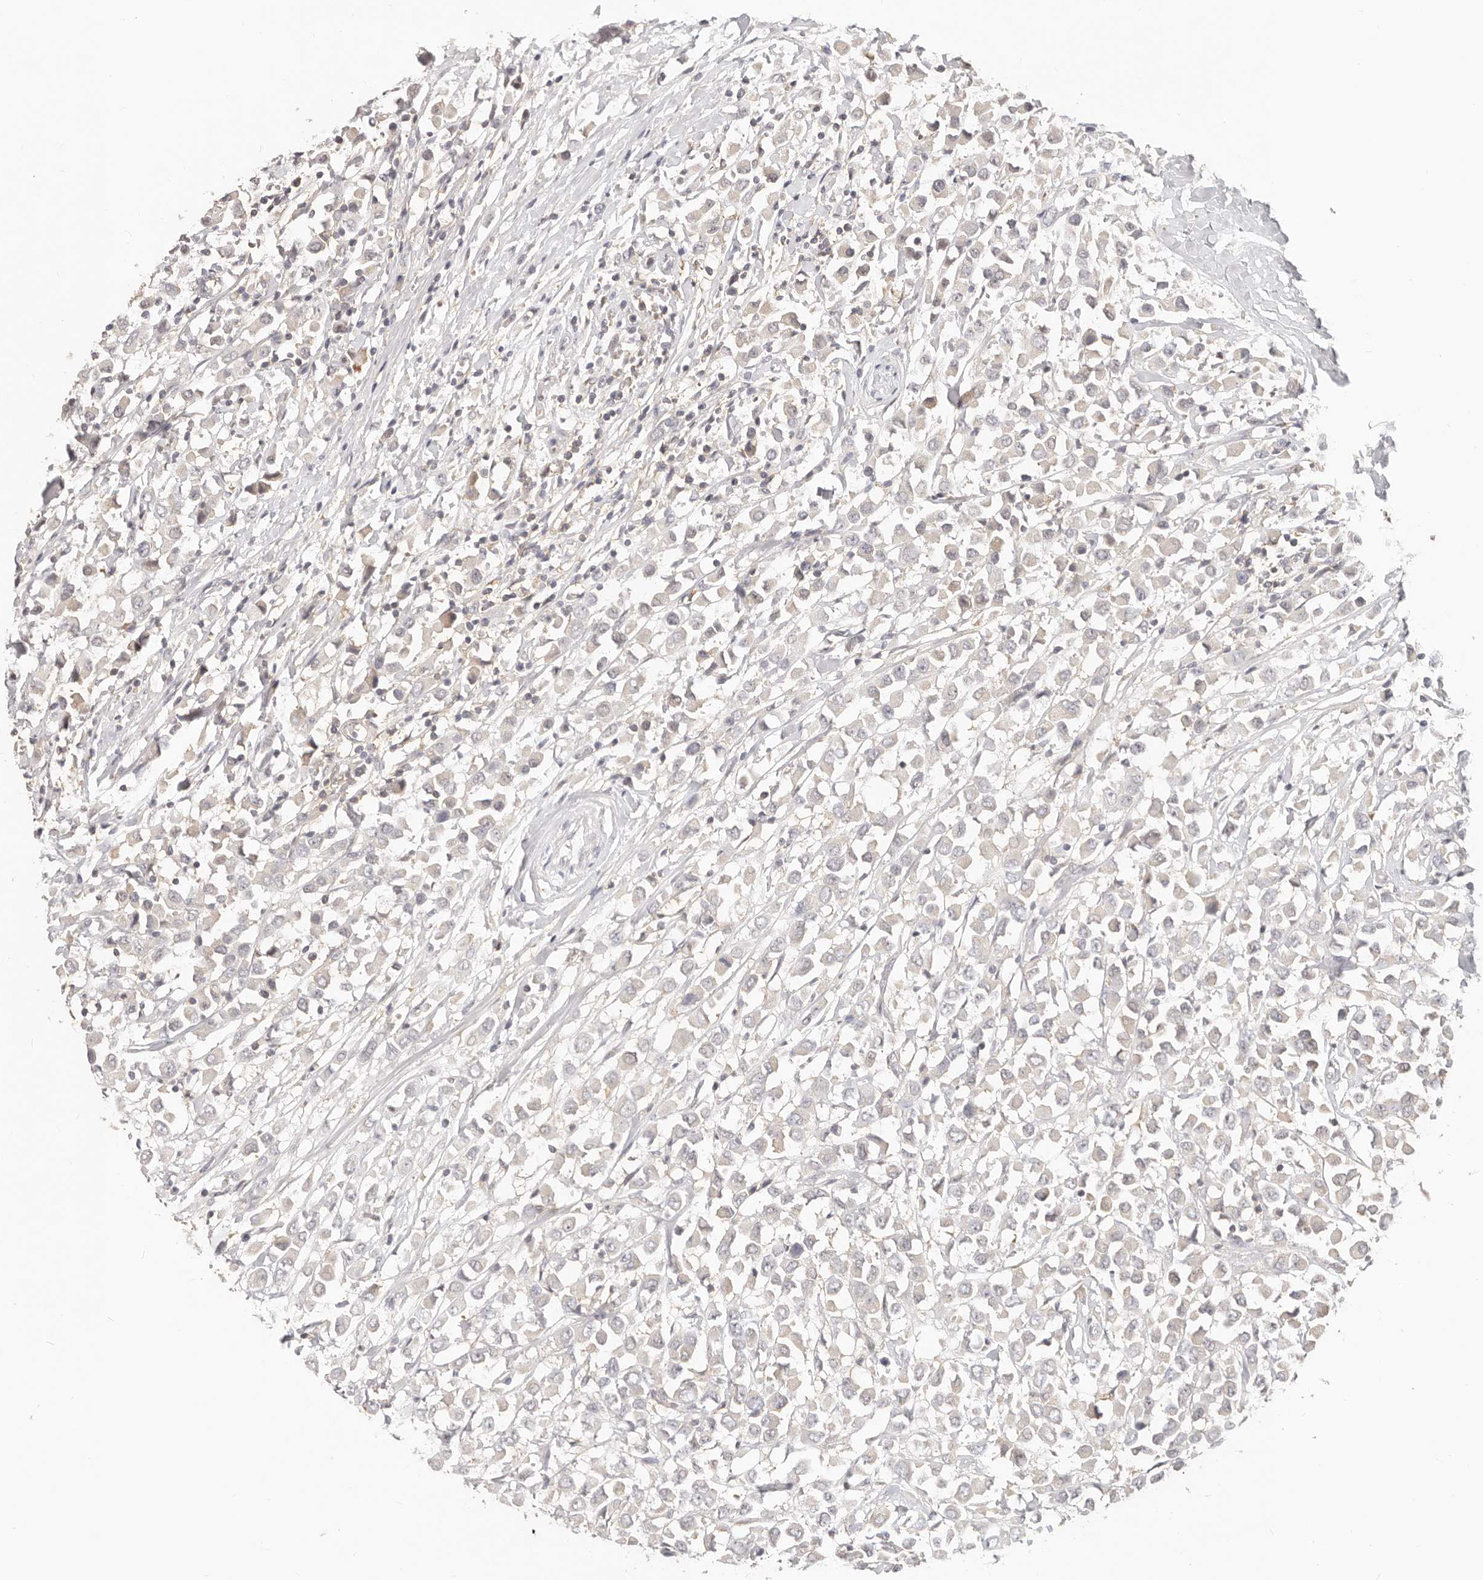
{"staining": {"intensity": "negative", "quantity": "none", "location": "none"}, "tissue": "breast cancer", "cell_type": "Tumor cells", "image_type": "cancer", "snomed": [{"axis": "morphology", "description": "Duct carcinoma"}, {"axis": "topography", "description": "Breast"}], "caption": "Immunohistochemical staining of breast cancer (intraductal carcinoma) reveals no significant positivity in tumor cells.", "gene": "DTNBP1", "patient": {"sex": "female", "age": 61}}